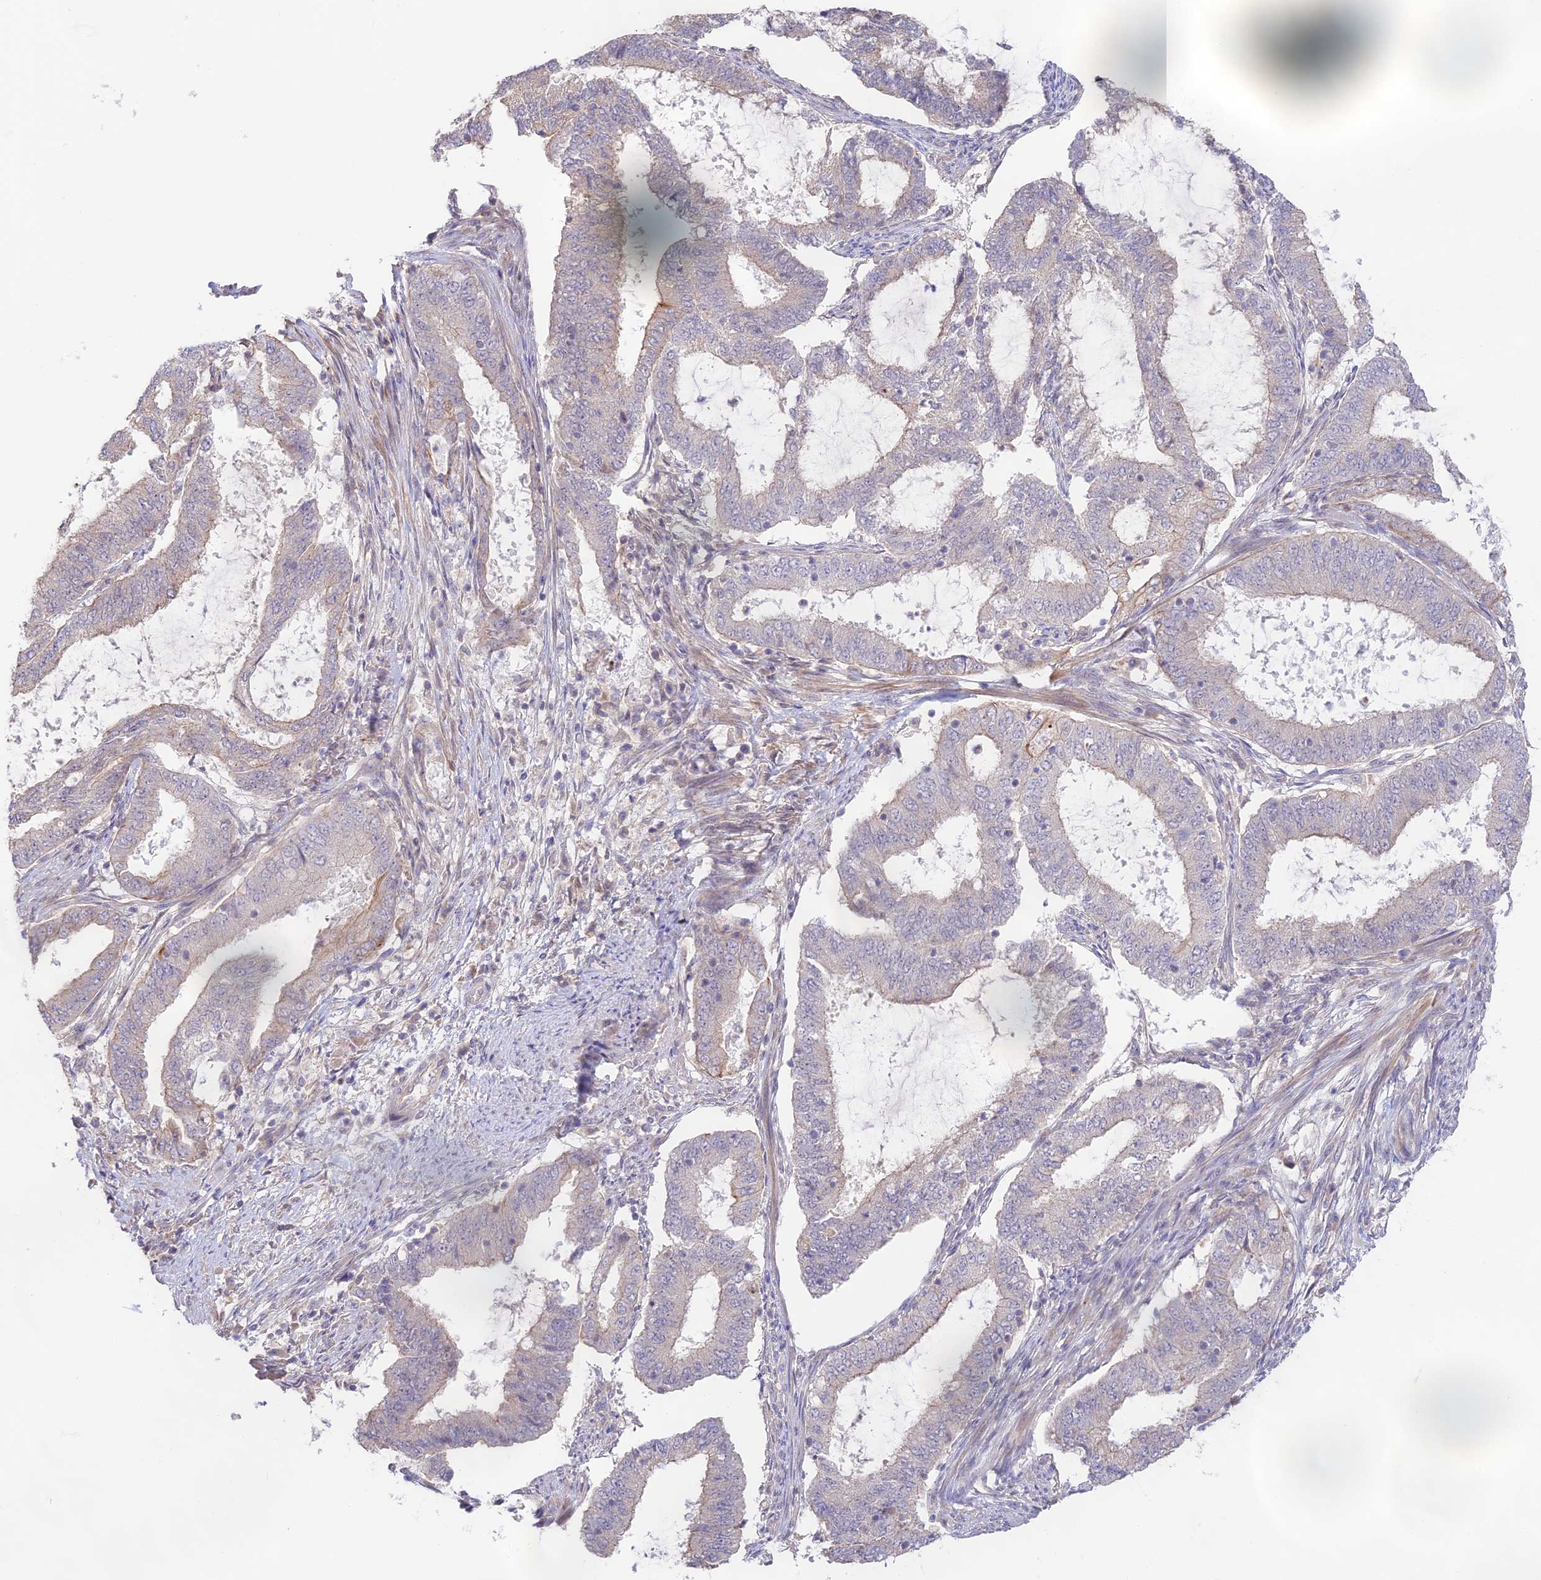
{"staining": {"intensity": "negative", "quantity": "none", "location": "none"}, "tissue": "endometrial cancer", "cell_type": "Tumor cells", "image_type": "cancer", "snomed": [{"axis": "morphology", "description": "Adenocarcinoma, NOS"}, {"axis": "topography", "description": "Endometrium"}], "caption": "Adenocarcinoma (endometrial) was stained to show a protein in brown. There is no significant expression in tumor cells. (Immunohistochemistry (ihc), brightfield microscopy, high magnification).", "gene": "CAMSAP3", "patient": {"sex": "female", "age": 51}}